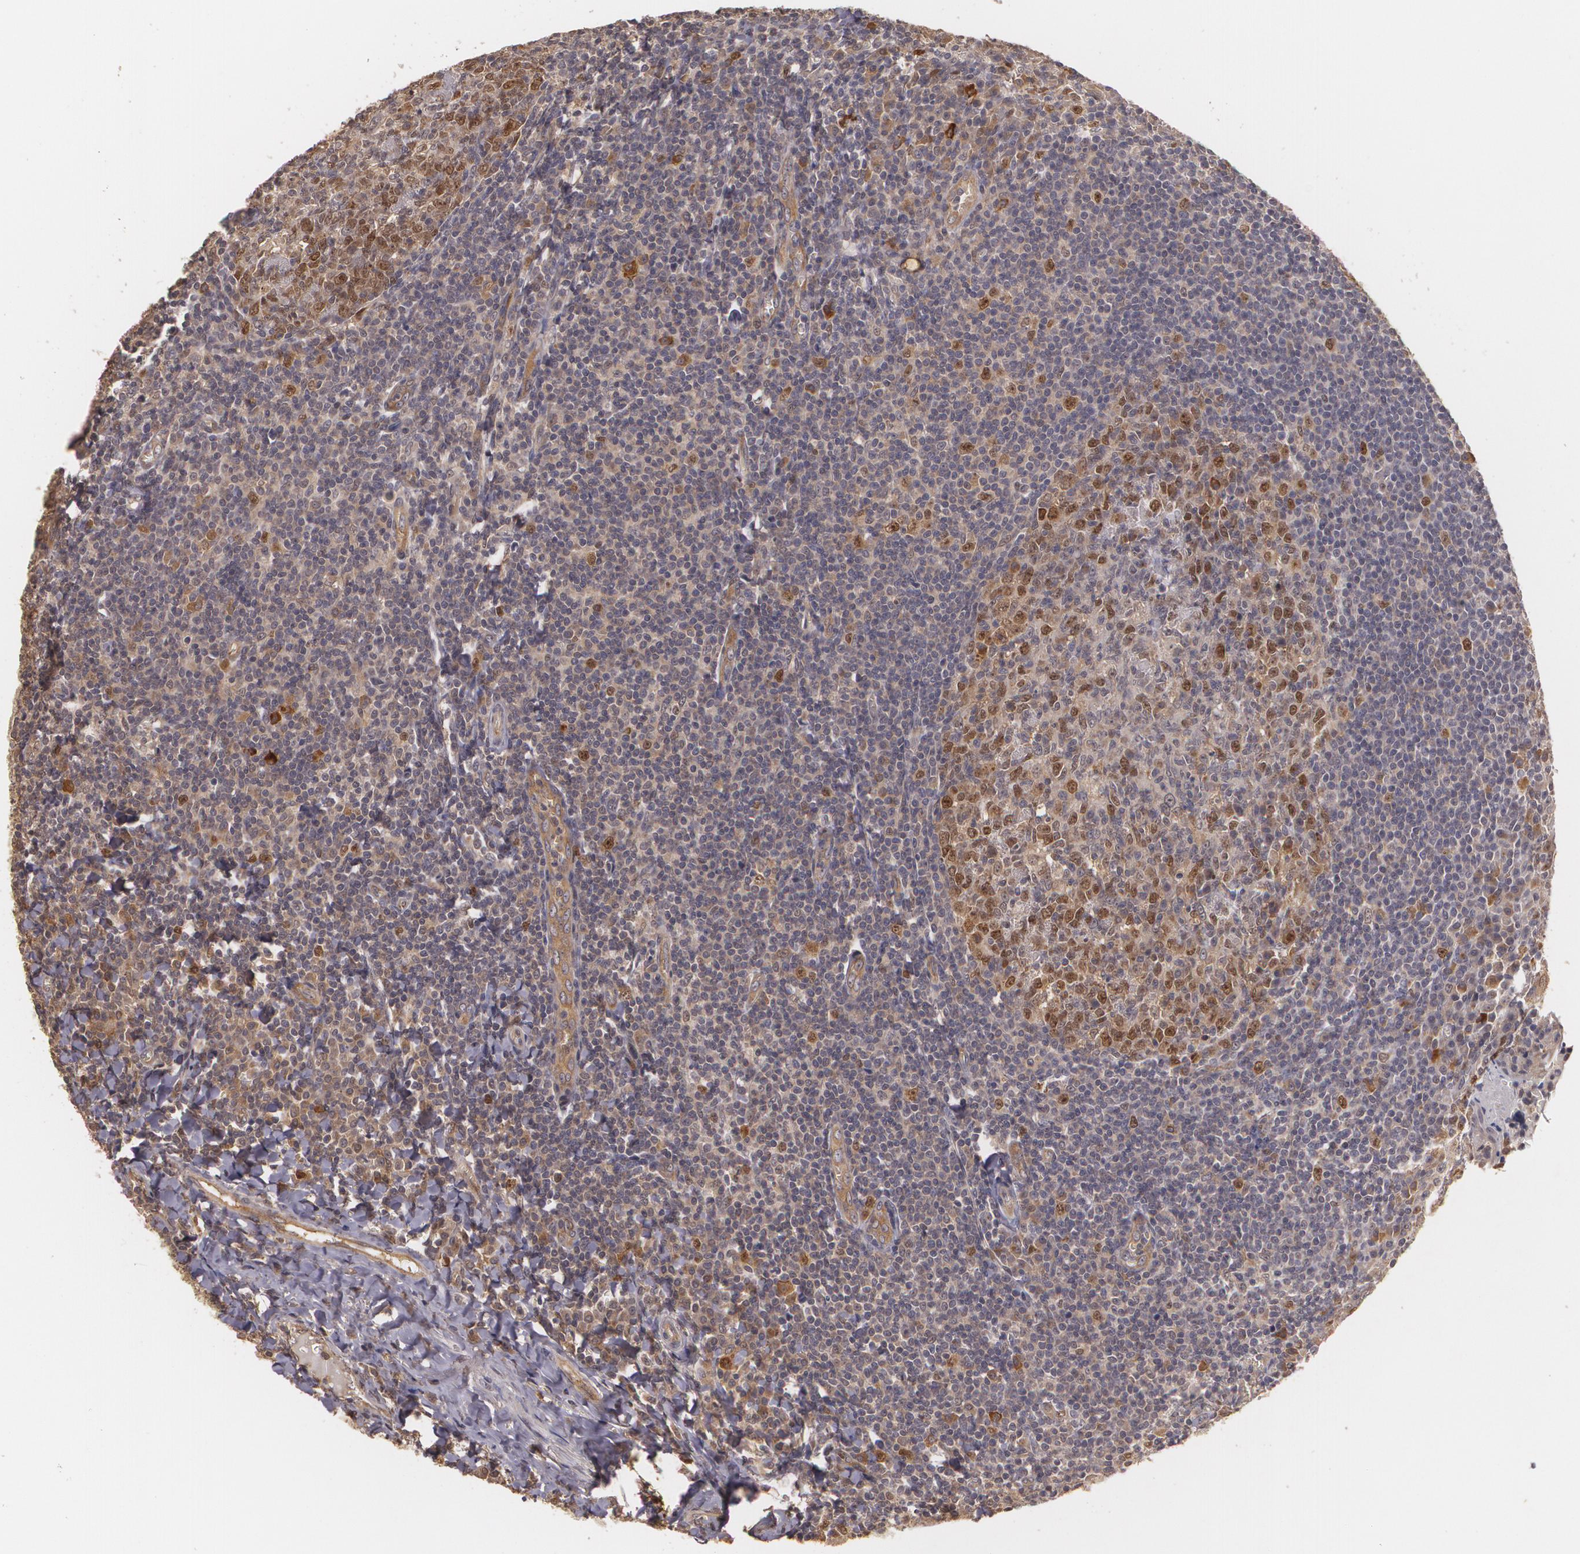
{"staining": {"intensity": "strong", "quantity": "<25%", "location": "nuclear"}, "tissue": "tonsil", "cell_type": "Germinal center cells", "image_type": "normal", "snomed": [{"axis": "morphology", "description": "Normal tissue, NOS"}, {"axis": "topography", "description": "Tonsil"}], "caption": "Germinal center cells demonstrate strong nuclear expression in about <25% of cells in benign tonsil. Ihc stains the protein in brown and the nuclei are stained blue.", "gene": "BRCA1", "patient": {"sex": "male", "age": 31}}